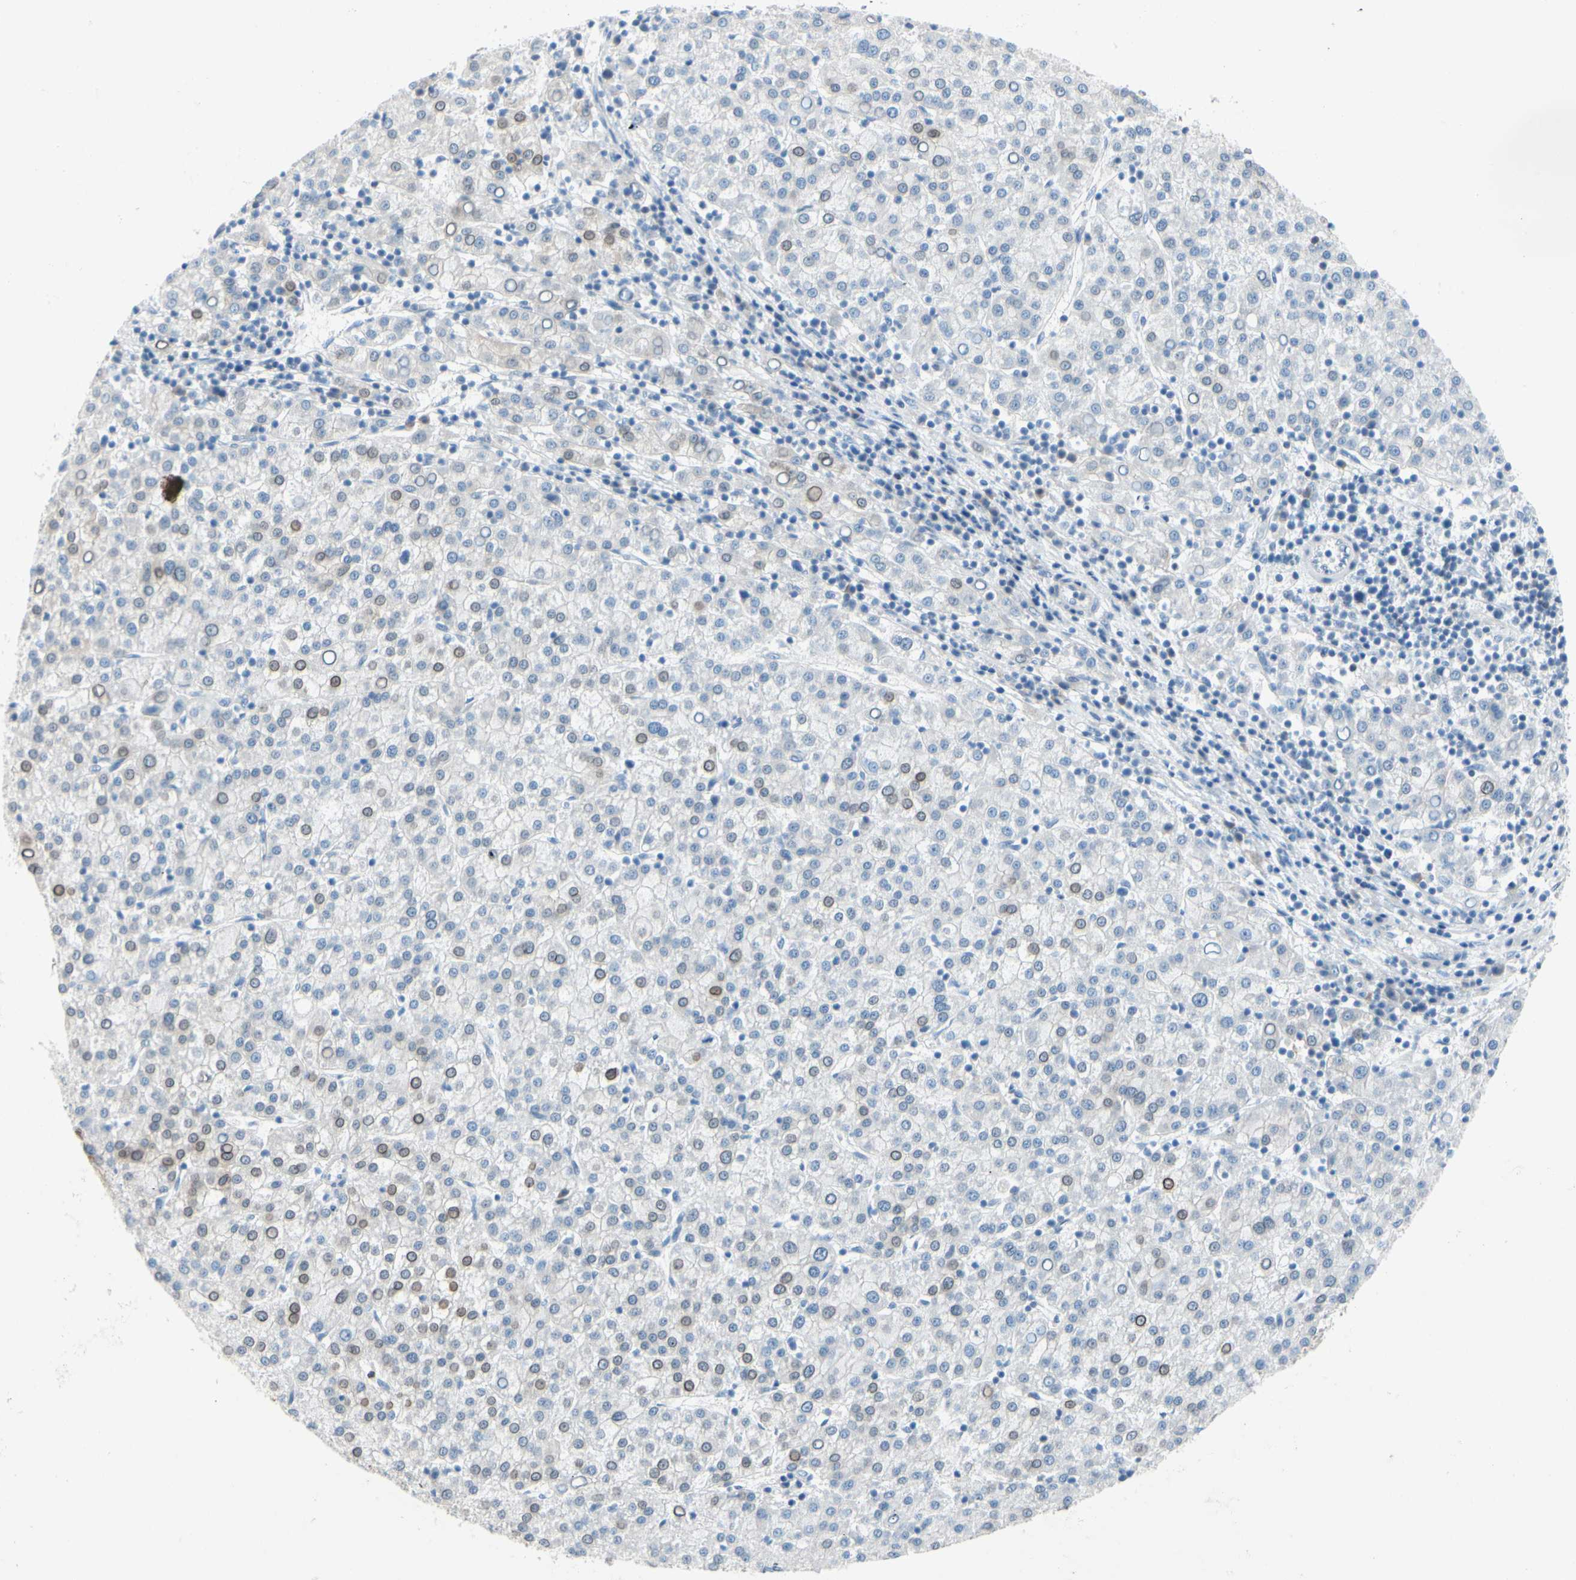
{"staining": {"intensity": "weak", "quantity": "<25%", "location": "cytoplasmic/membranous,nuclear"}, "tissue": "liver cancer", "cell_type": "Tumor cells", "image_type": "cancer", "snomed": [{"axis": "morphology", "description": "Carcinoma, Hepatocellular, NOS"}, {"axis": "topography", "description": "Liver"}], "caption": "Protein analysis of hepatocellular carcinoma (liver) shows no significant positivity in tumor cells. Brightfield microscopy of immunohistochemistry (IHC) stained with DAB (brown) and hematoxylin (blue), captured at high magnification.", "gene": "ZNF132", "patient": {"sex": "female", "age": 58}}